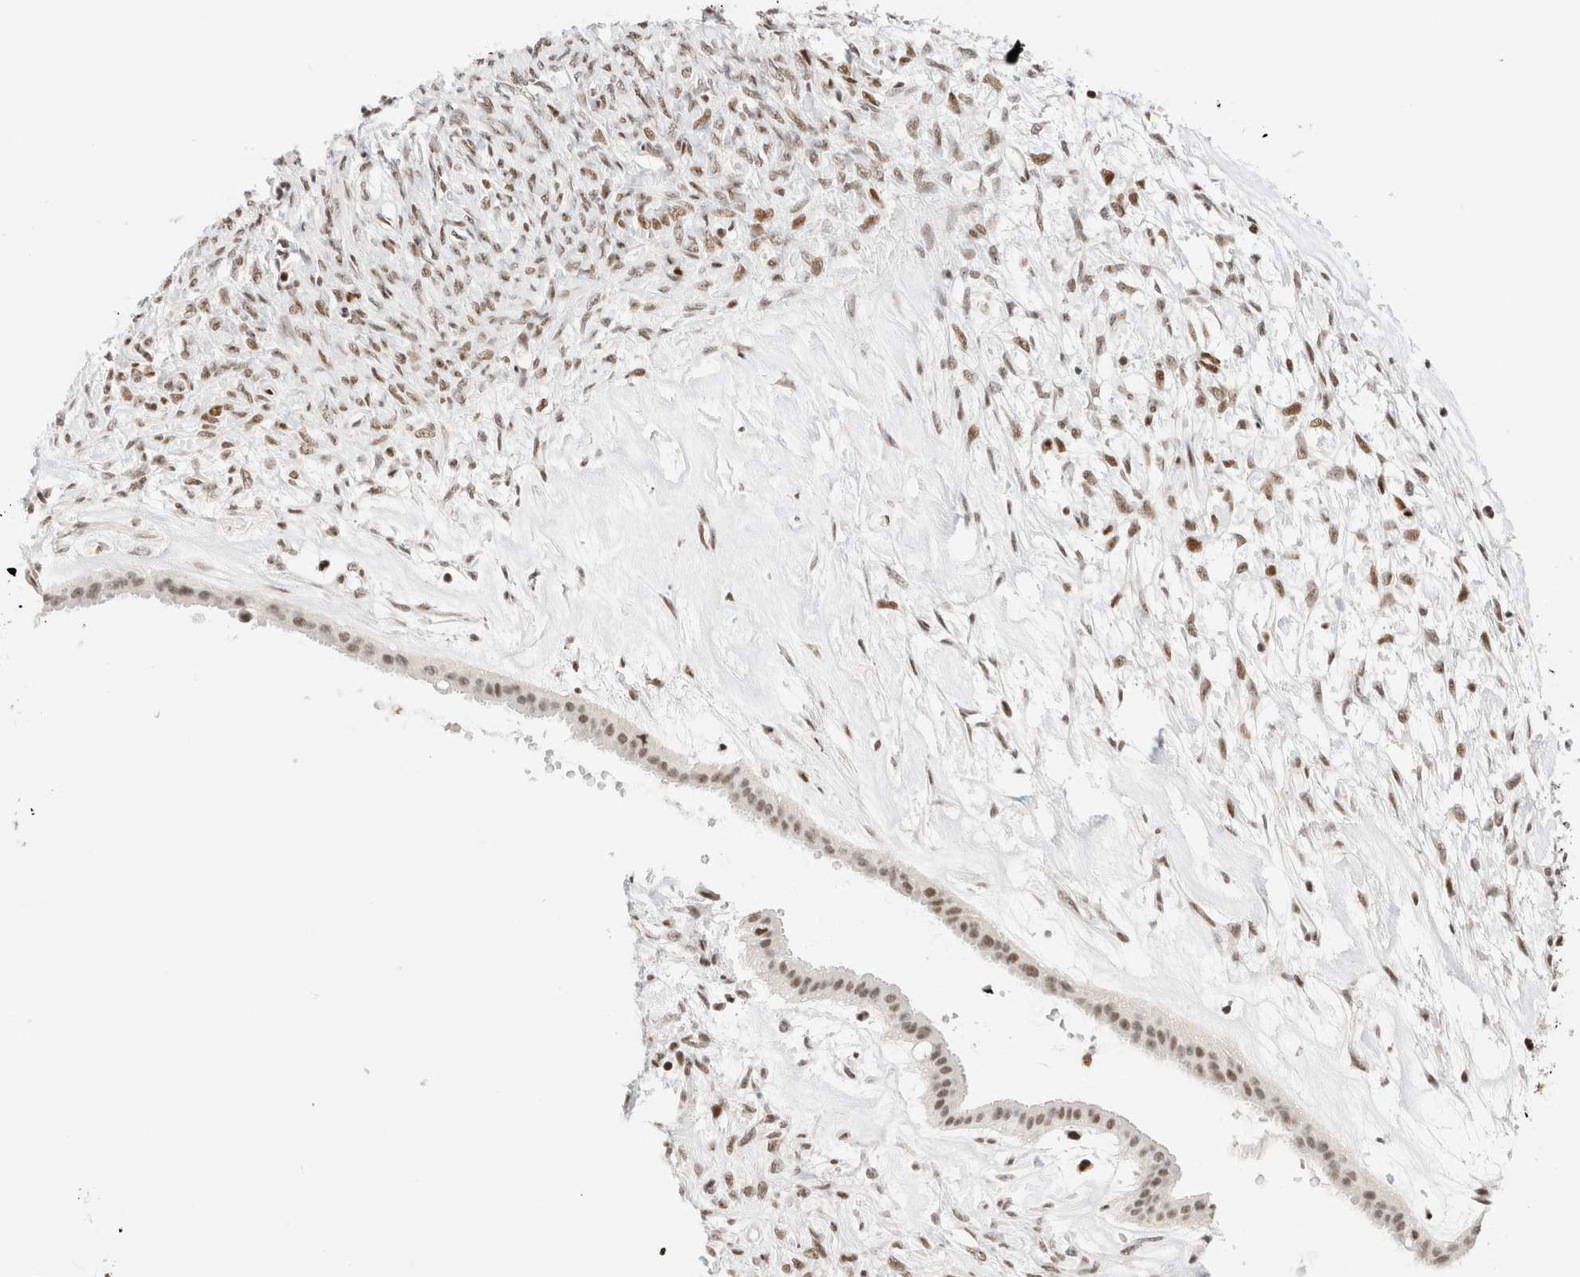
{"staining": {"intensity": "weak", "quantity": ">75%", "location": "nuclear"}, "tissue": "ovarian cancer", "cell_type": "Tumor cells", "image_type": "cancer", "snomed": [{"axis": "morphology", "description": "Cystadenocarcinoma, mucinous, NOS"}, {"axis": "topography", "description": "Ovary"}], "caption": "This is a photomicrograph of immunohistochemistry staining of ovarian cancer (mucinous cystadenocarcinoma), which shows weak staining in the nuclear of tumor cells.", "gene": "ZNF282", "patient": {"sex": "female", "age": 73}}